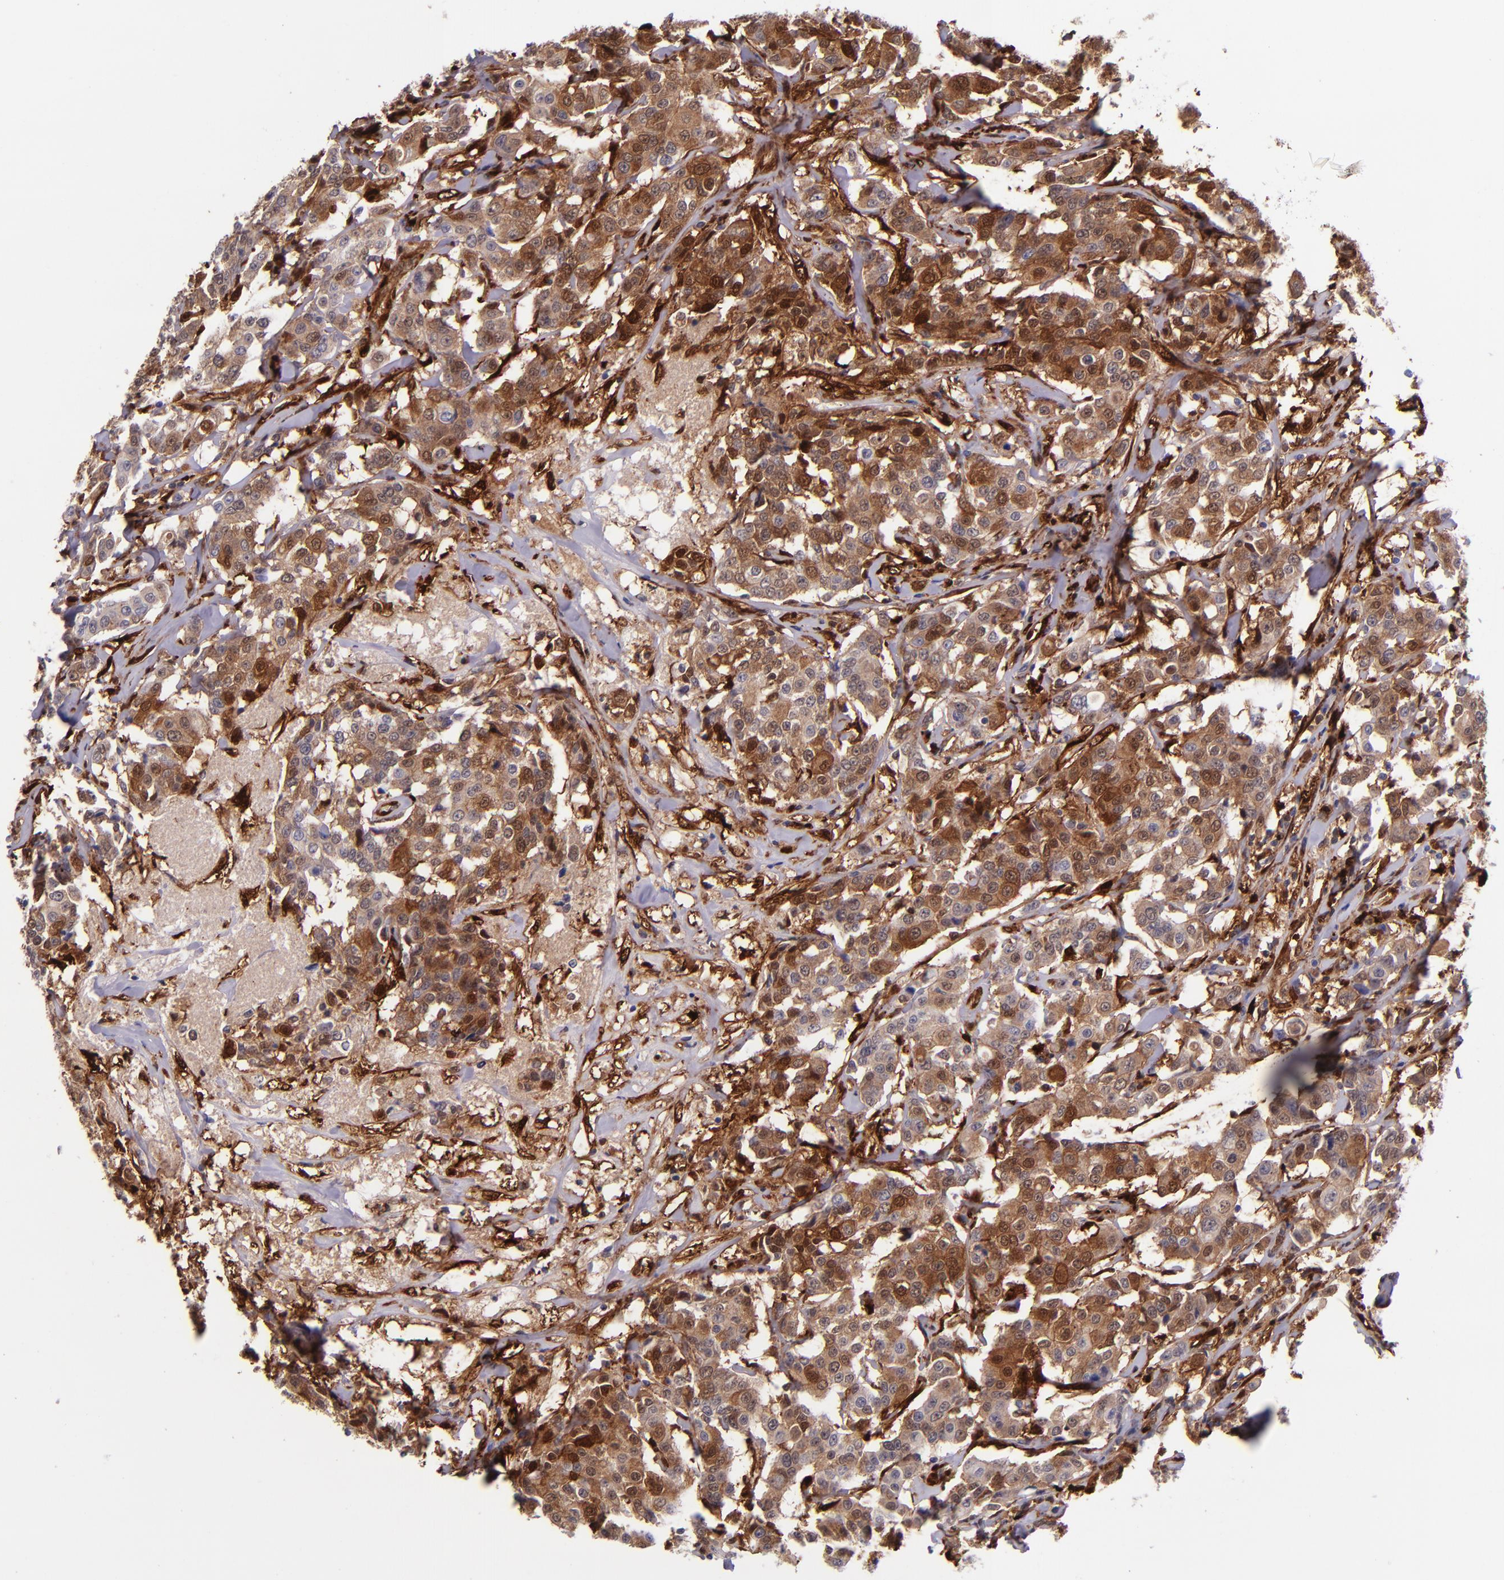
{"staining": {"intensity": "moderate", "quantity": ">75%", "location": "cytoplasmic/membranous,nuclear"}, "tissue": "breast cancer", "cell_type": "Tumor cells", "image_type": "cancer", "snomed": [{"axis": "morphology", "description": "Duct carcinoma"}, {"axis": "topography", "description": "Breast"}], "caption": "Tumor cells reveal moderate cytoplasmic/membranous and nuclear staining in approximately >75% of cells in intraductal carcinoma (breast). The protein of interest is stained brown, and the nuclei are stained in blue (DAB (3,3'-diaminobenzidine) IHC with brightfield microscopy, high magnification).", "gene": "LGALS1", "patient": {"sex": "female", "age": 27}}